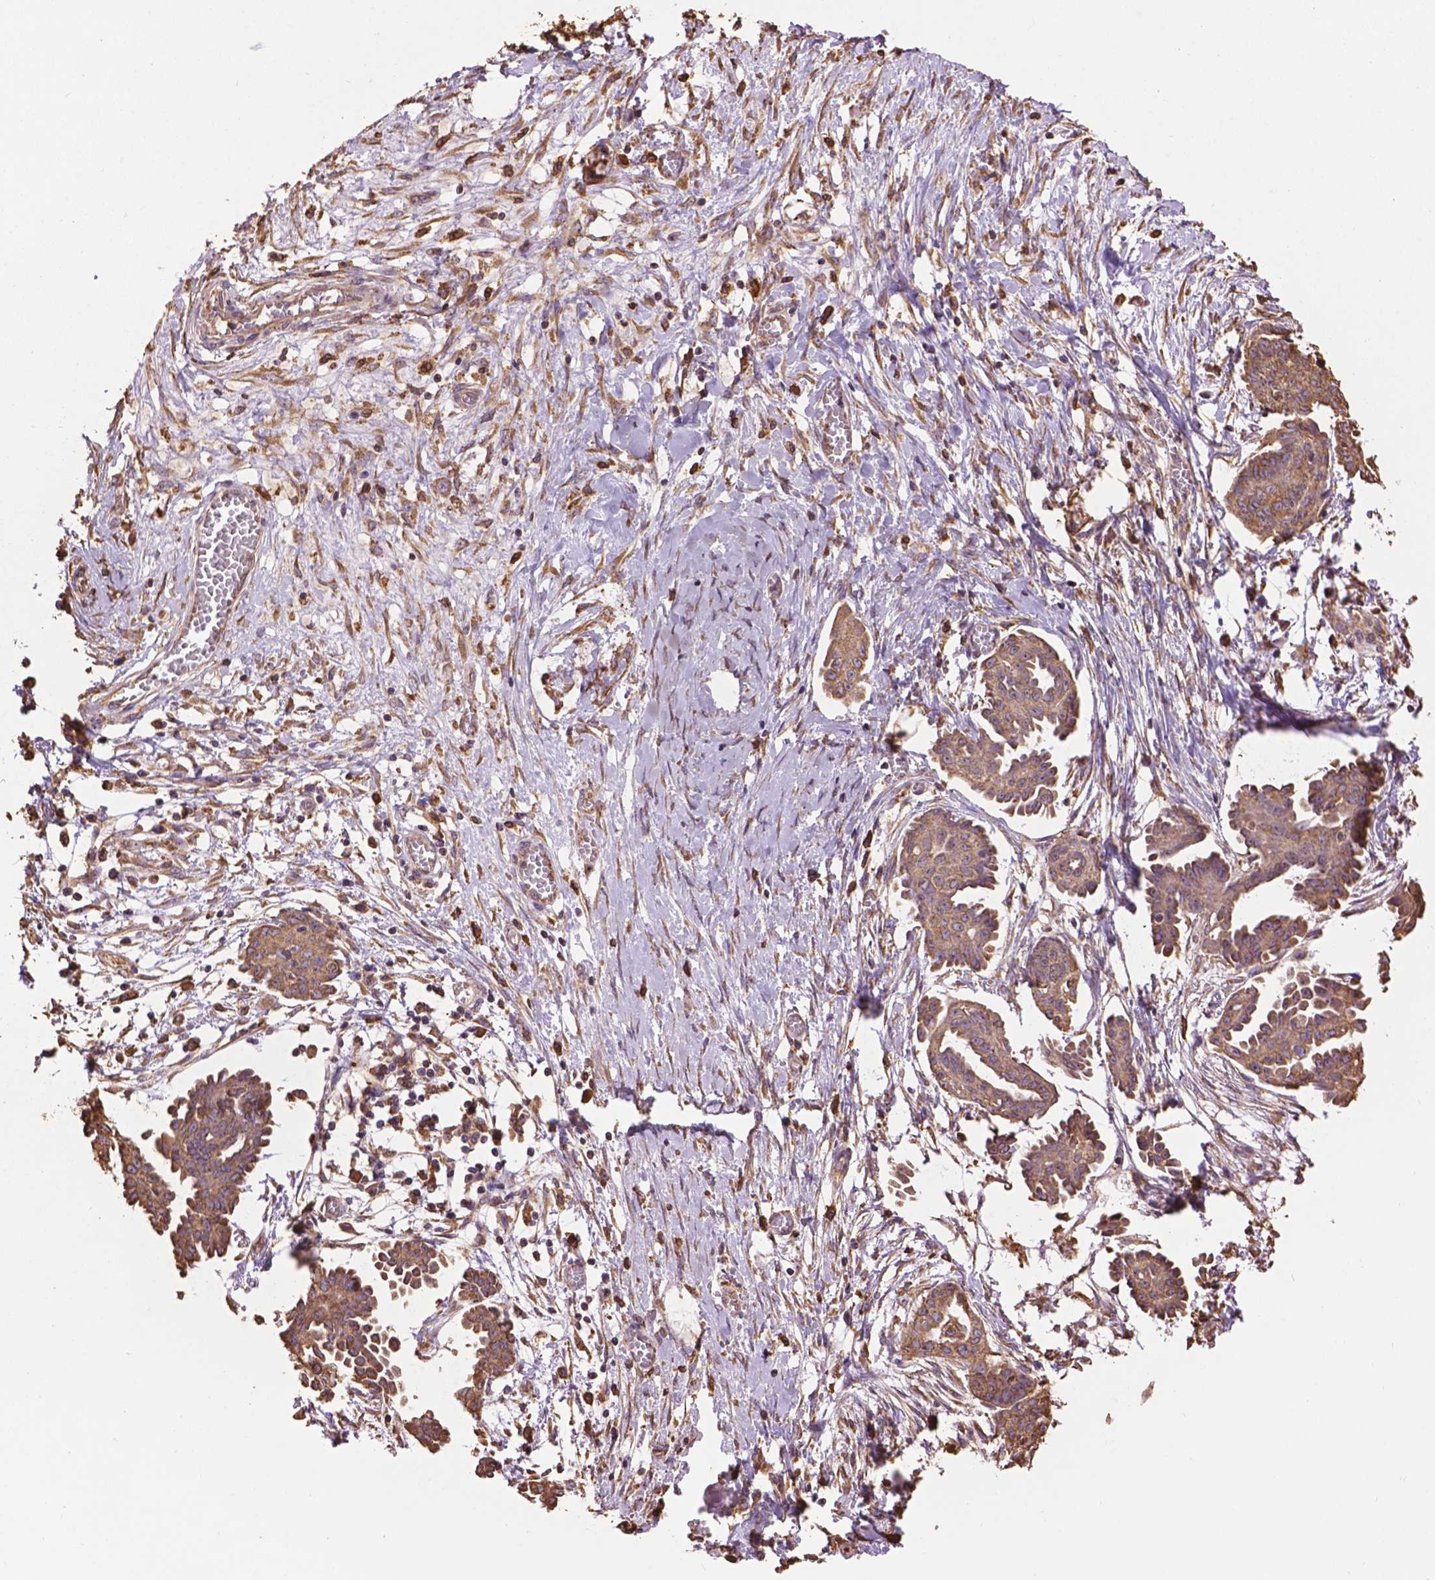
{"staining": {"intensity": "moderate", "quantity": ">75%", "location": "cytoplasmic/membranous"}, "tissue": "ovarian cancer", "cell_type": "Tumor cells", "image_type": "cancer", "snomed": [{"axis": "morphology", "description": "Cystadenocarcinoma, serous, NOS"}, {"axis": "topography", "description": "Ovary"}], "caption": "The histopathology image reveals a brown stain indicating the presence of a protein in the cytoplasmic/membranous of tumor cells in ovarian cancer.", "gene": "PPP2R5E", "patient": {"sex": "female", "age": 71}}